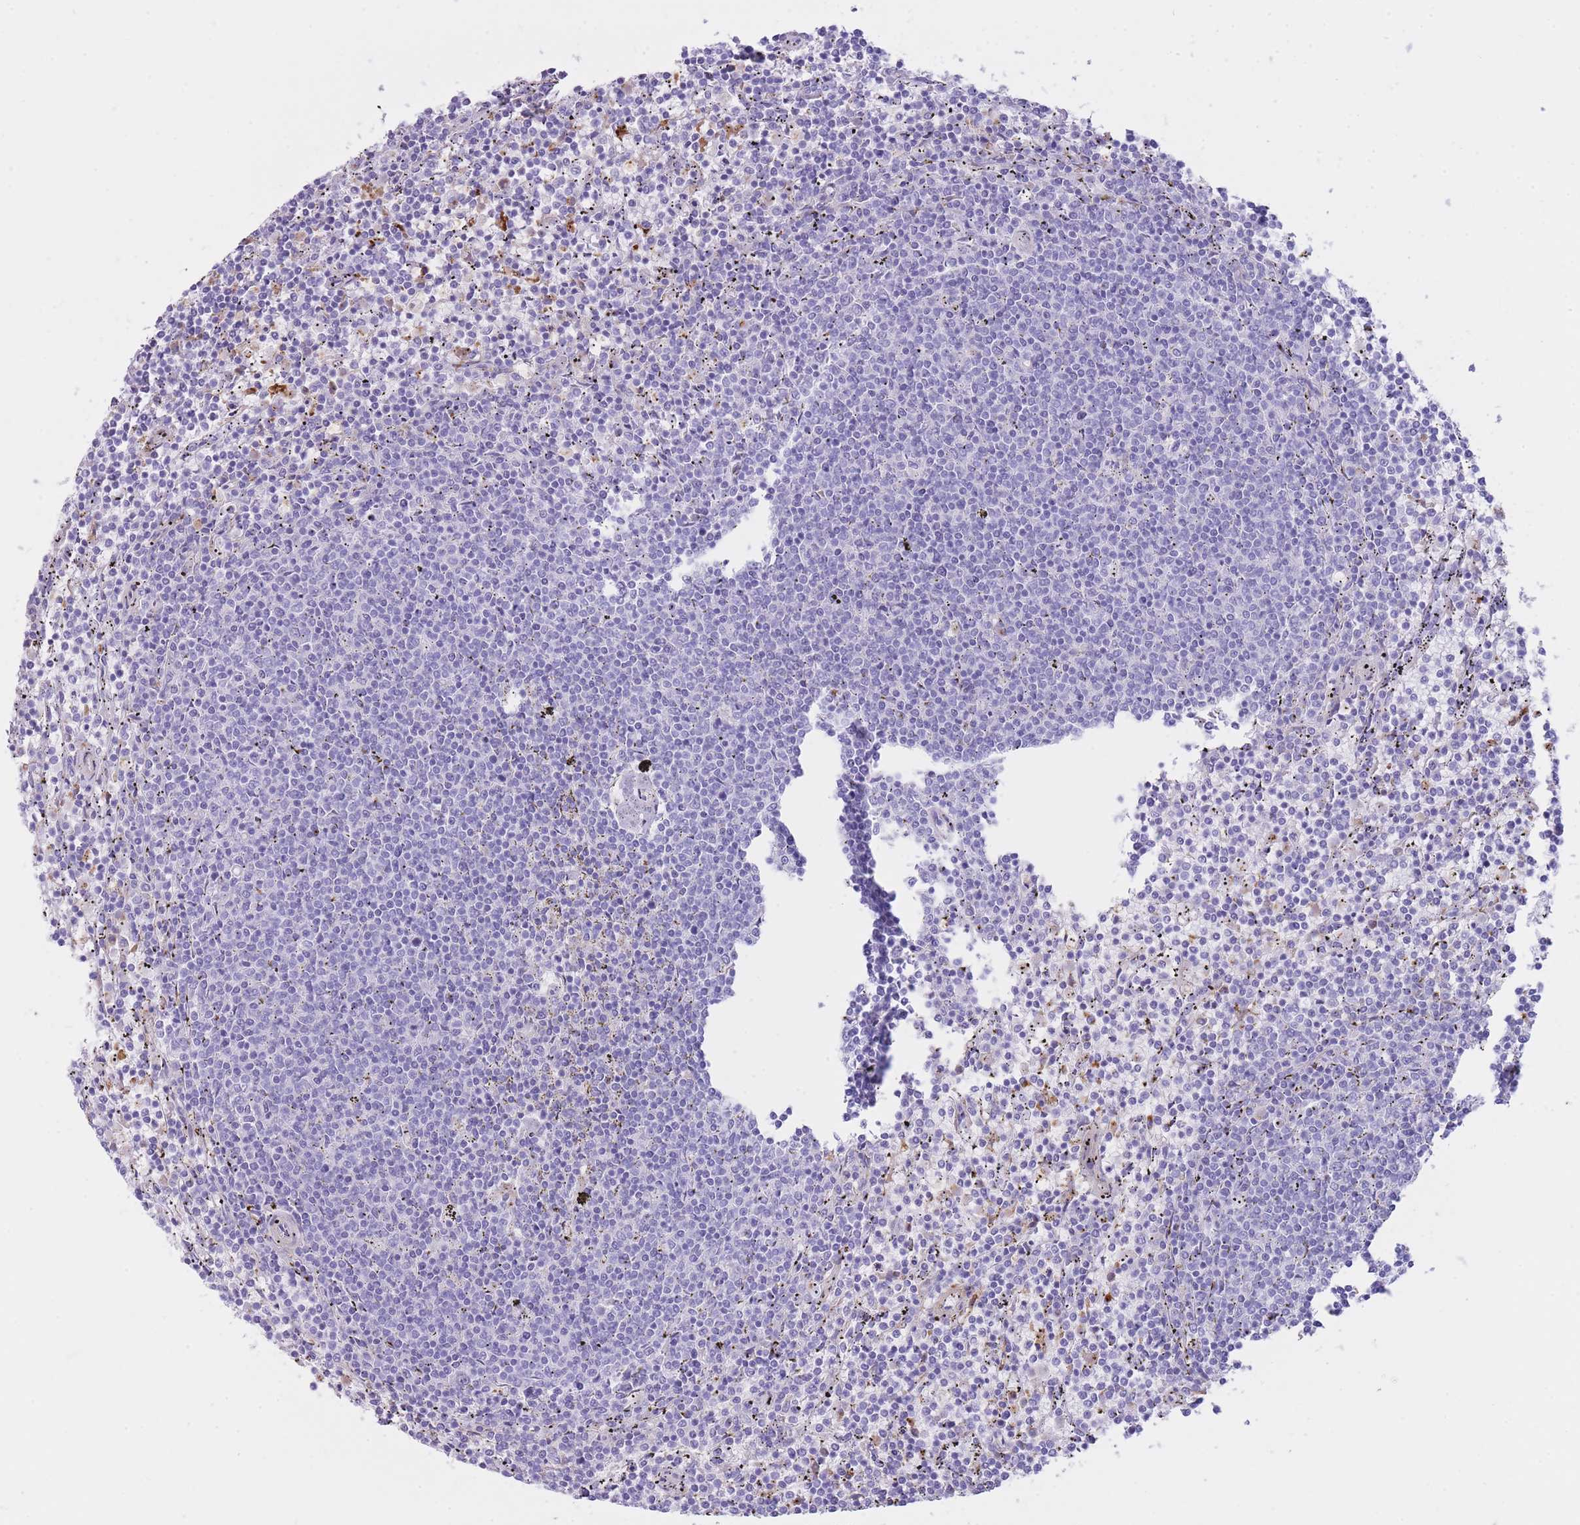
{"staining": {"intensity": "negative", "quantity": "none", "location": "none"}, "tissue": "lymphoma", "cell_type": "Tumor cells", "image_type": "cancer", "snomed": [{"axis": "morphology", "description": "Malignant lymphoma, non-Hodgkin's type, Low grade"}, {"axis": "topography", "description": "Spleen"}], "caption": "Immunohistochemistry (IHC) micrograph of malignant lymphoma, non-Hodgkin's type (low-grade) stained for a protein (brown), which demonstrates no expression in tumor cells.", "gene": "PLBD1", "patient": {"sex": "female", "age": 50}}